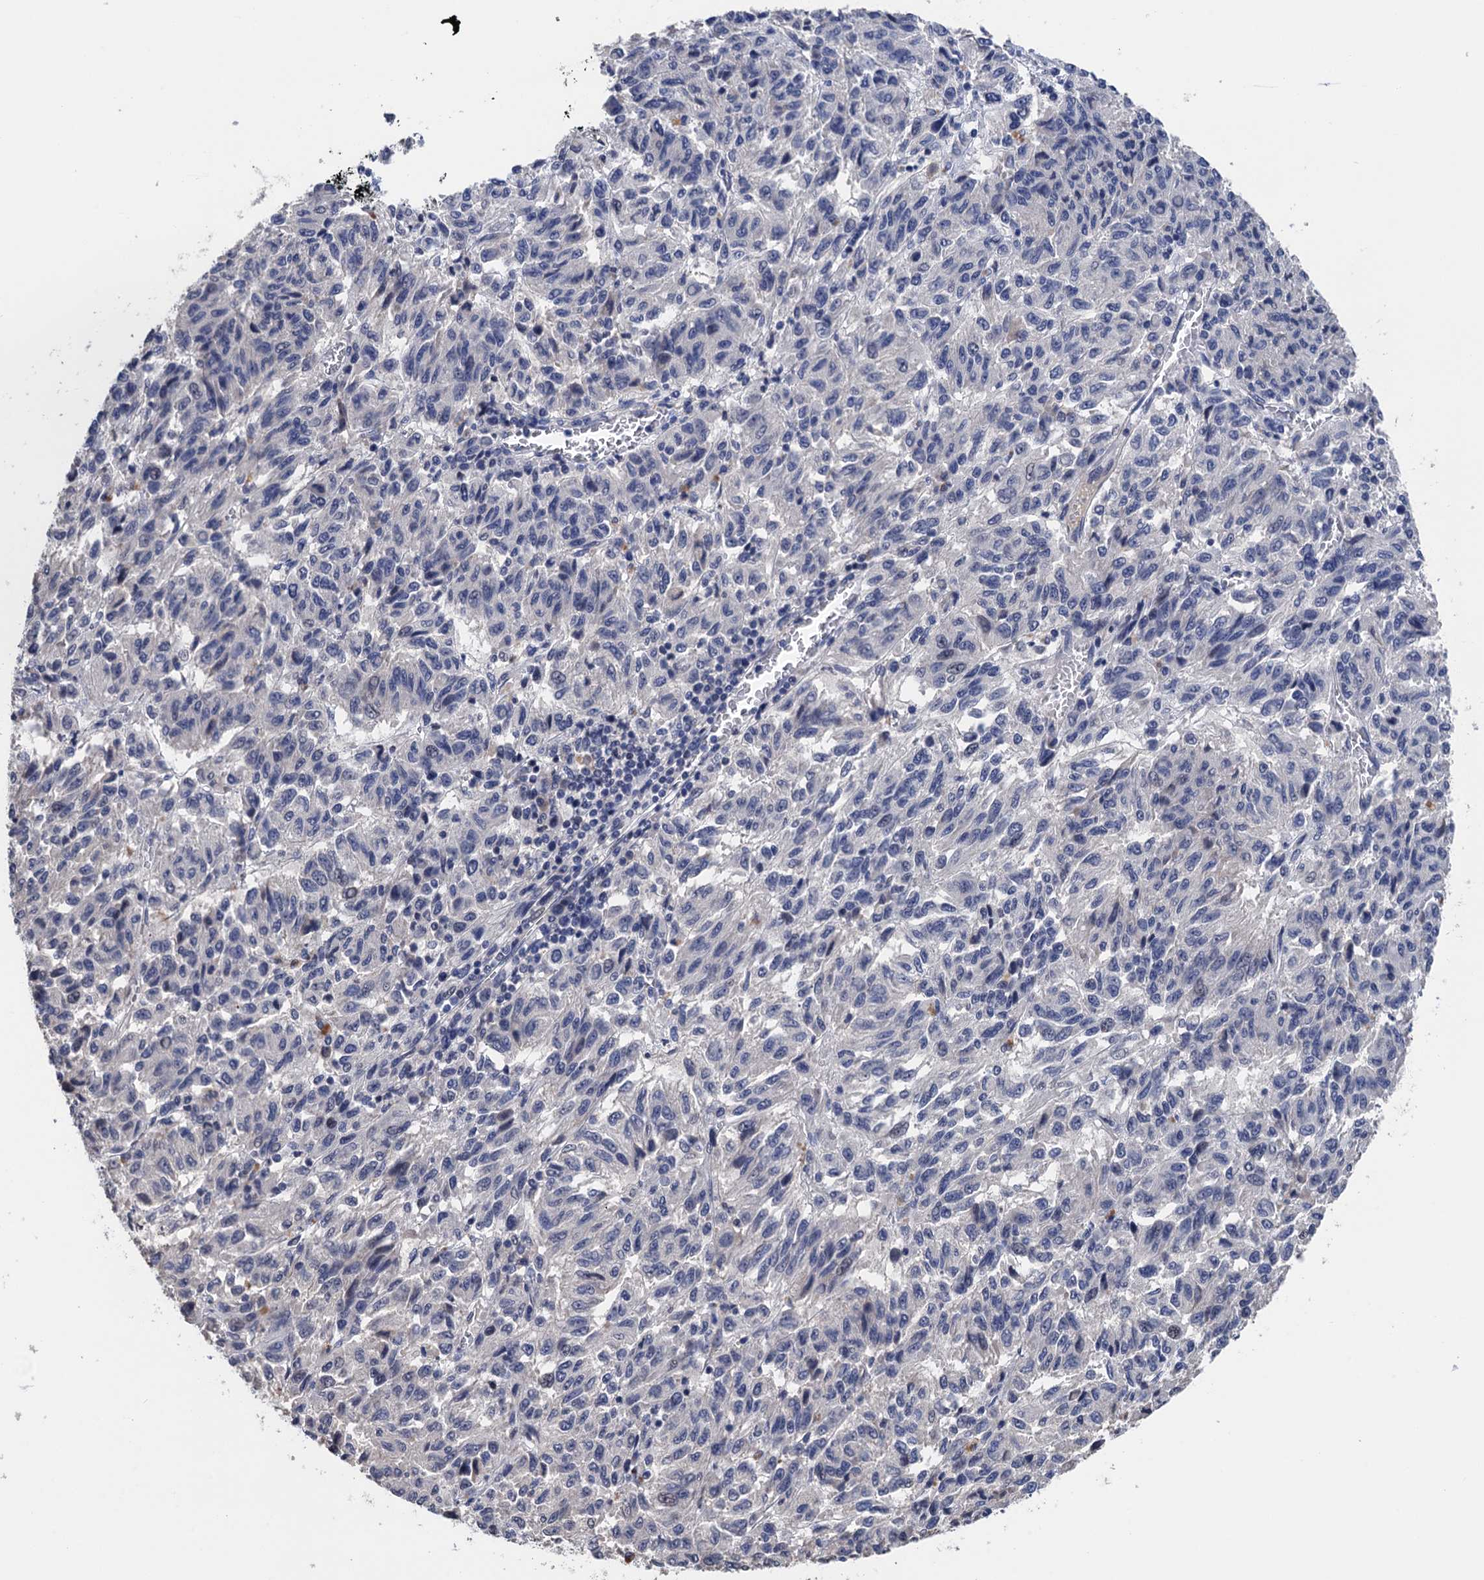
{"staining": {"intensity": "negative", "quantity": "none", "location": "none"}, "tissue": "melanoma", "cell_type": "Tumor cells", "image_type": "cancer", "snomed": [{"axis": "morphology", "description": "Malignant melanoma, Metastatic site"}, {"axis": "topography", "description": "Lung"}], "caption": "Malignant melanoma (metastatic site) stained for a protein using immunohistochemistry (IHC) exhibits no staining tumor cells.", "gene": "ART5", "patient": {"sex": "male", "age": 64}}